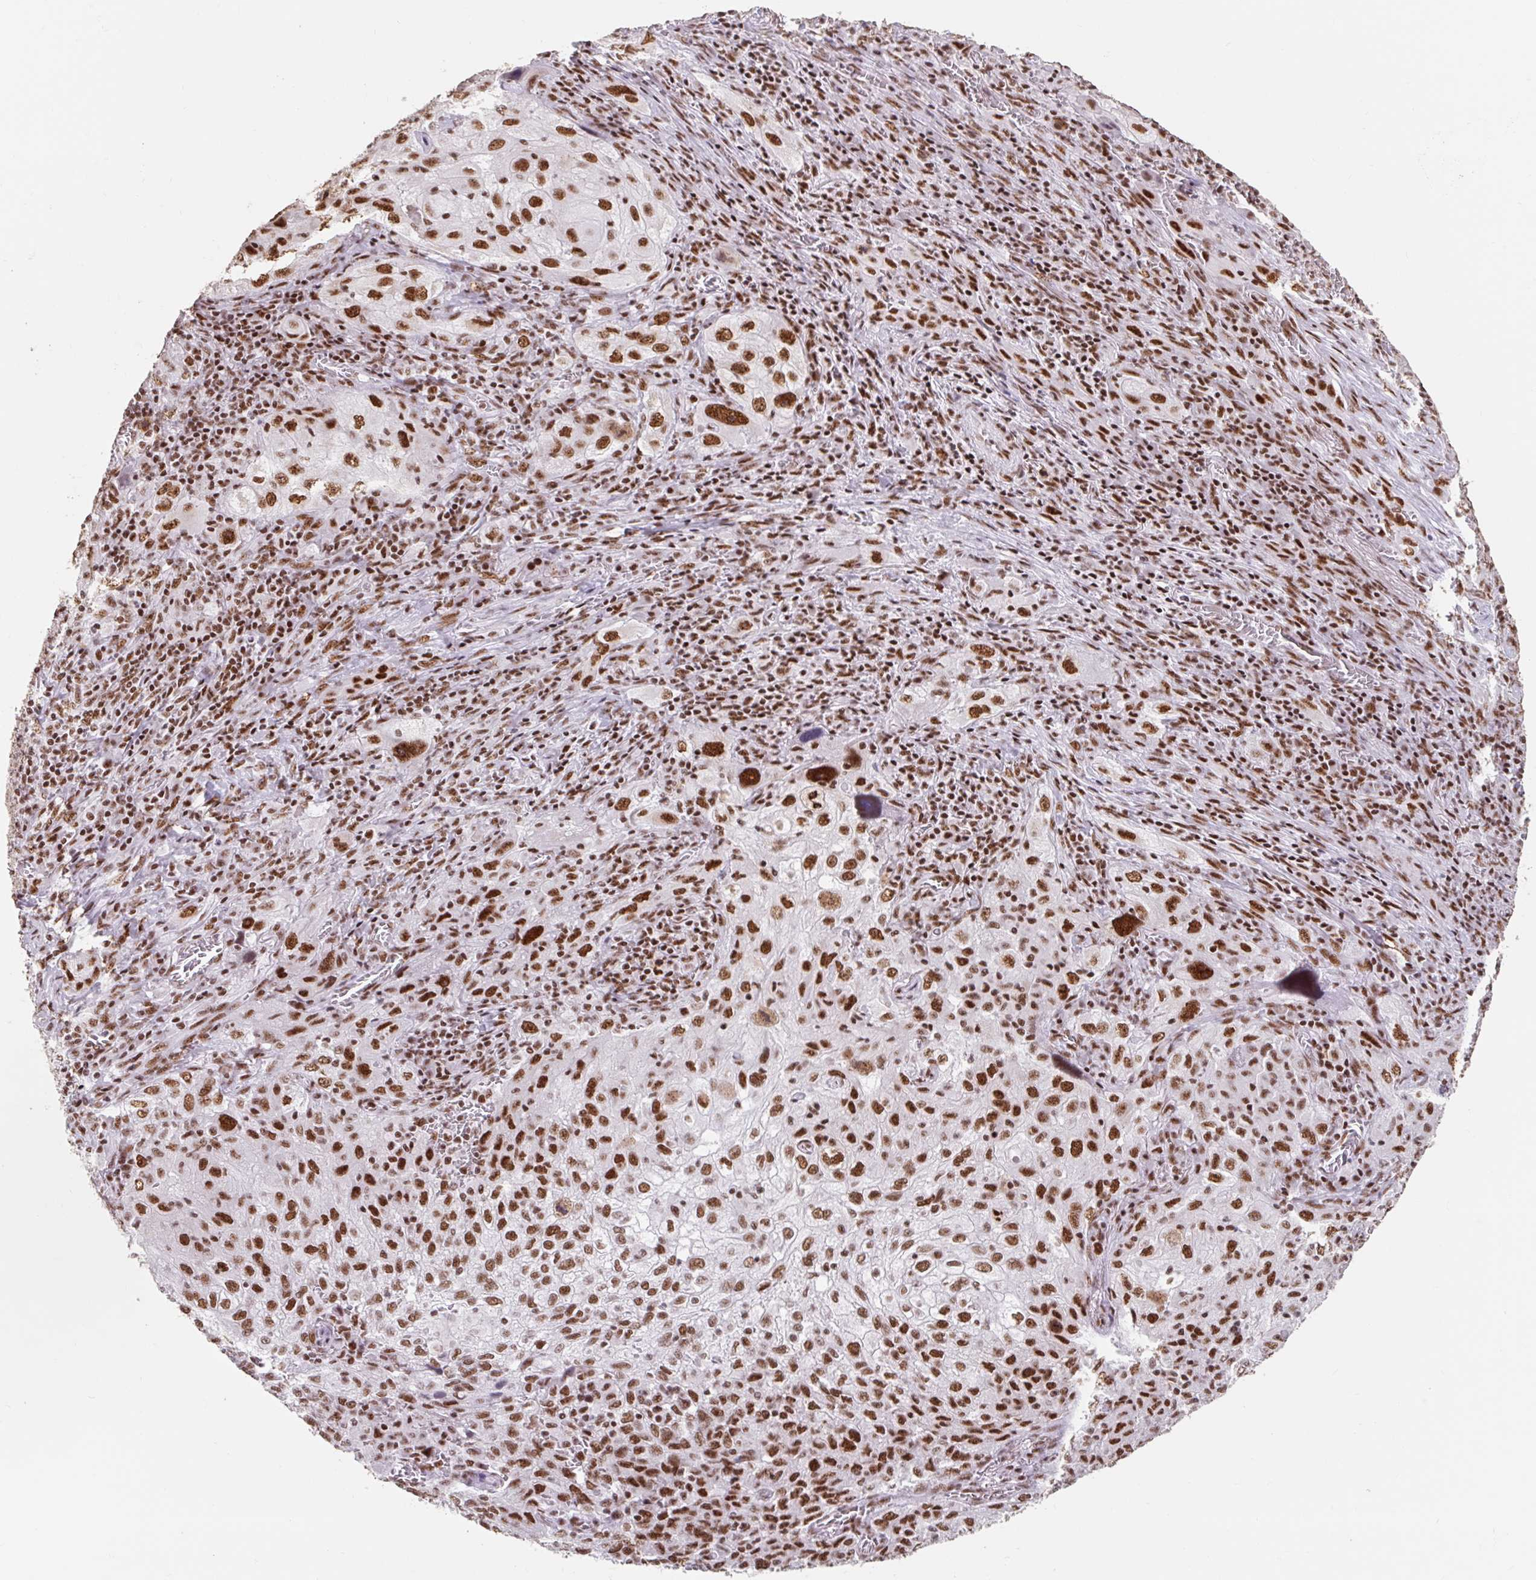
{"staining": {"intensity": "strong", "quantity": ">75%", "location": "nuclear"}, "tissue": "lung cancer", "cell_type": "Tumor cells", "image_type": "cancer", "snomed": [{"axis": "morphology", "description": "Squamous cell carcinoma, NOS"}, {"axis": "topography", "description": "Lung"}], "caption": "IHC of lung cancer (squamous cell carcinoma) reveals high levels of strong nuclear positivity in about >75% of tumor cells.", "gene": "SRSF10", "patient": {"sex": "female", "age": 69}}